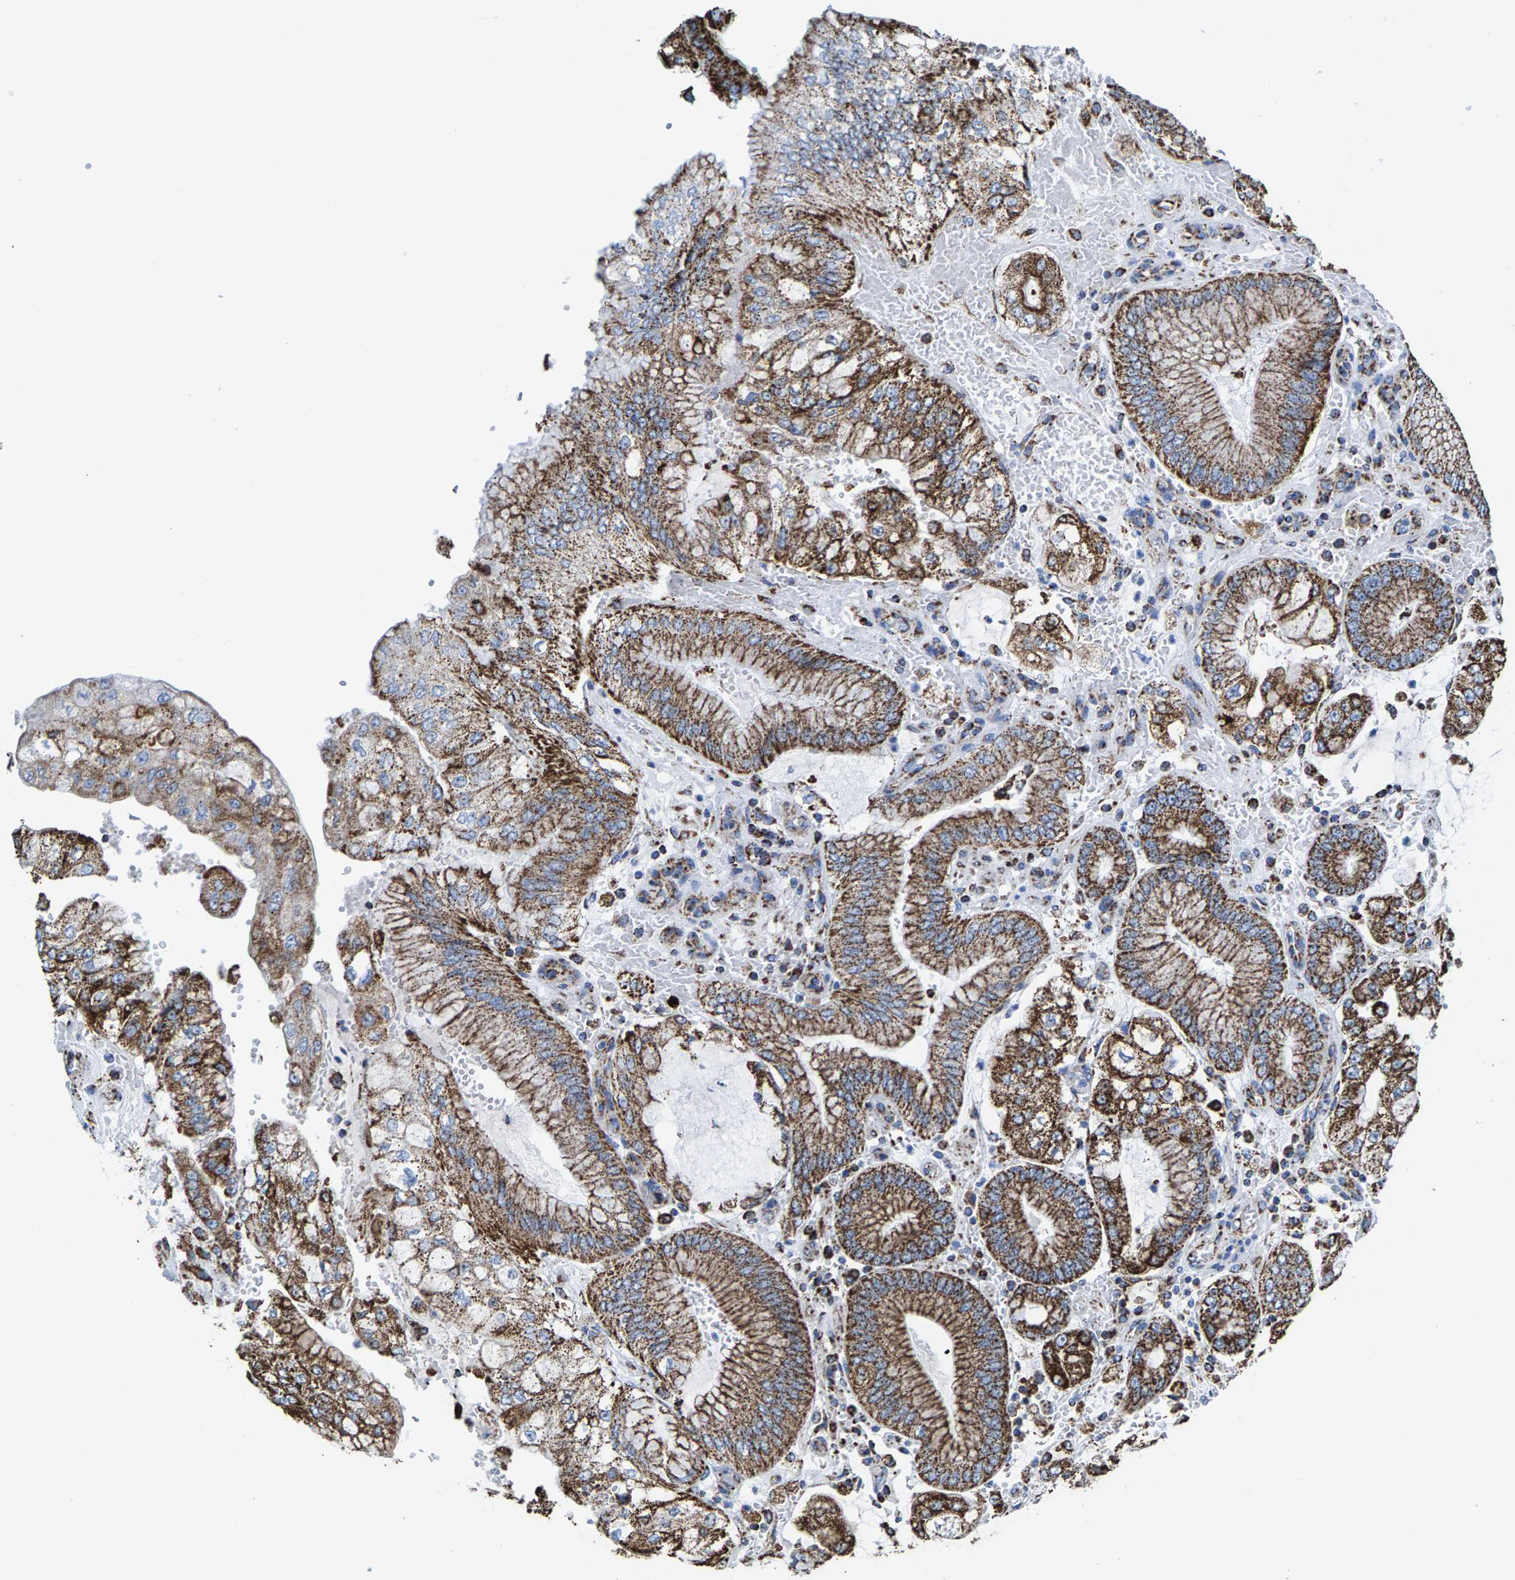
{"staining": {"intensity": "moderate", "quantity": ">75%", "location": "cytoplasmic/membranous"}, "tissue": "stomach cancer", "cell_type": "Tumor cells", "image_type": "cancer", "snomed": [{"axis": "morphology", "description": "Adenocarcinoma, NOS"}, {"axis": "topography", "description": "Stomach"}], "caption": "Moderate cytoplasmic/membranous protein positivity is seen in about >75% of tumor cells in adenocarcinoma (stomach).", "gene": "ECHS1", "patient": {"sex": "male", "age": 76}}